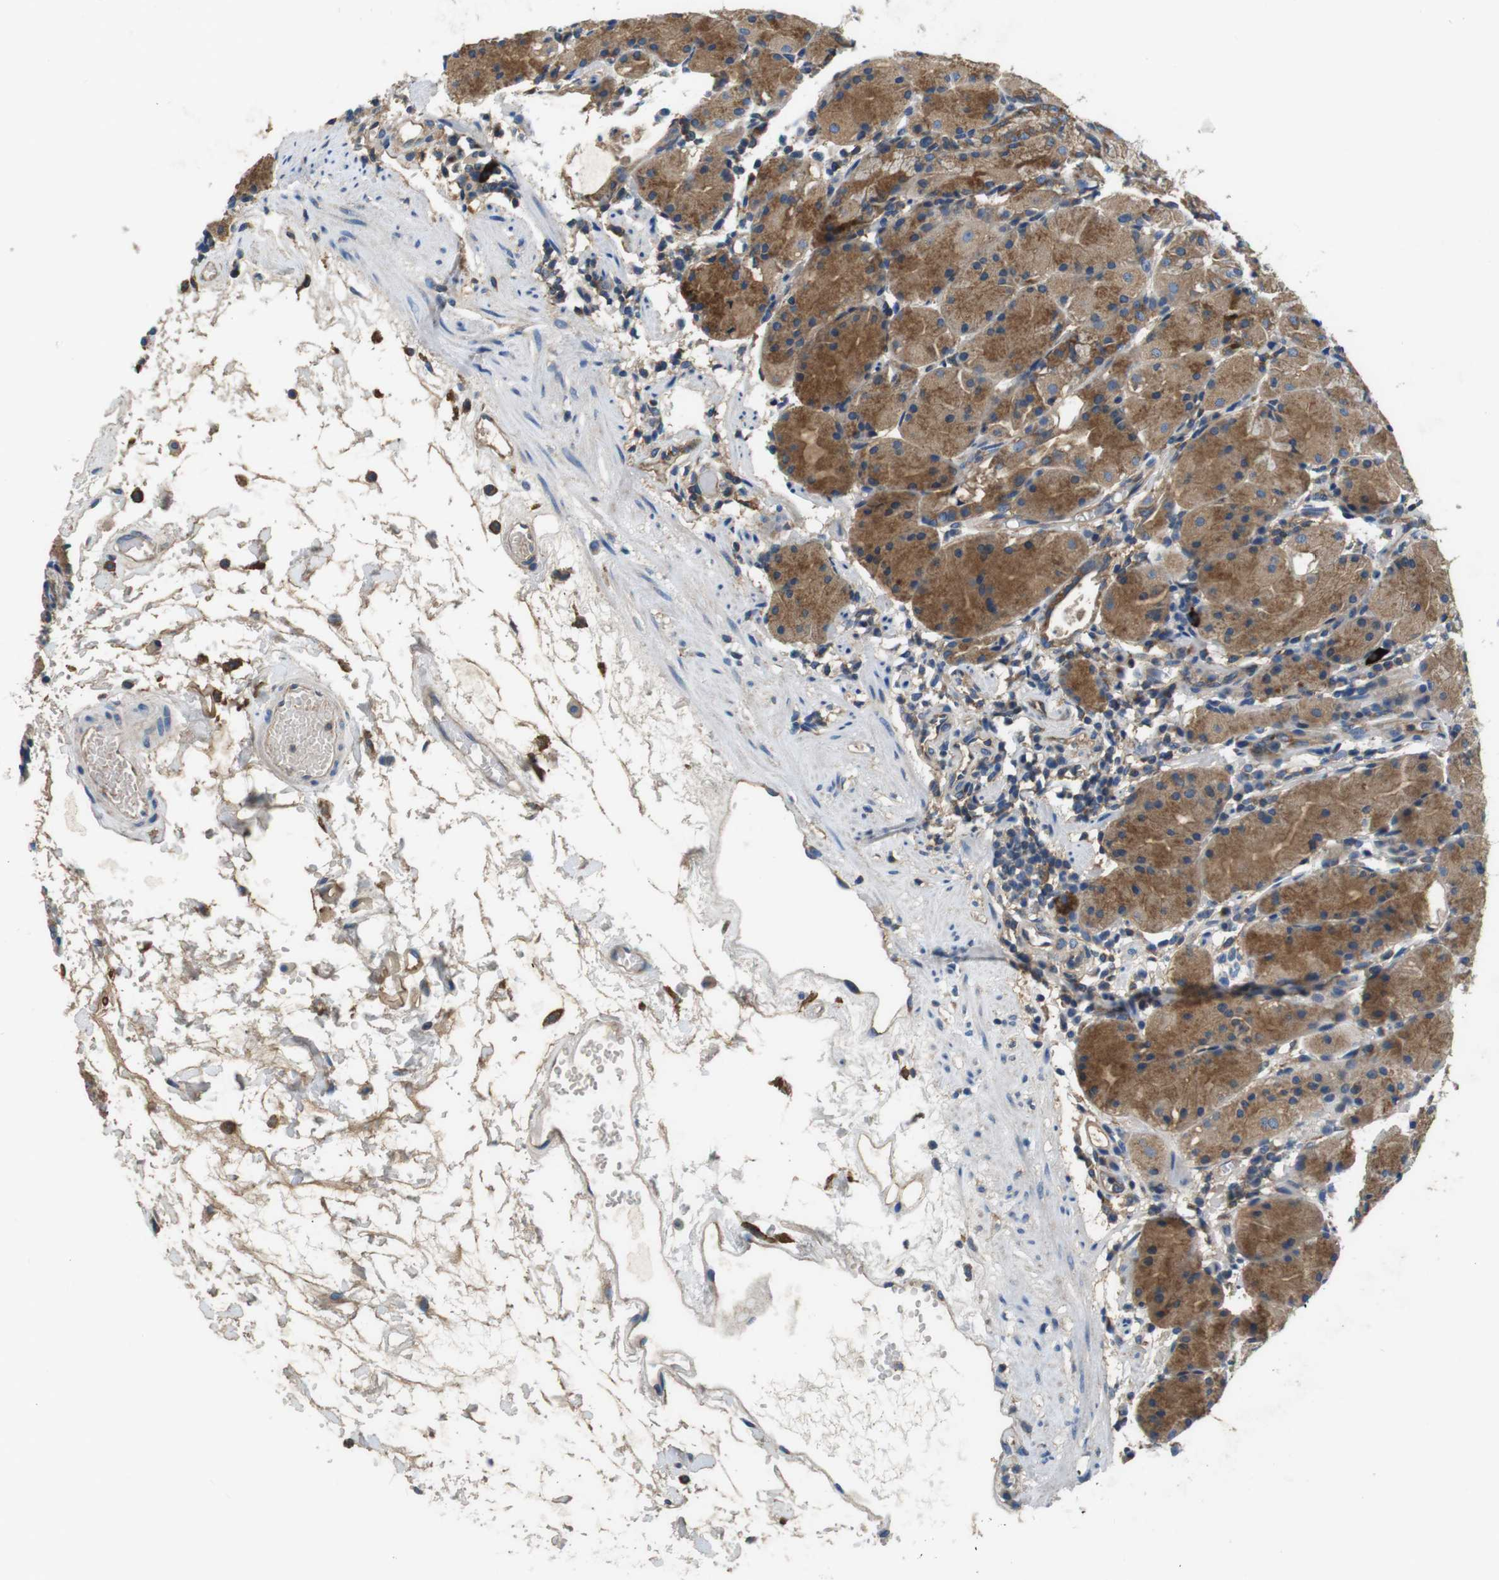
{"staining": {"intensity": "strong", "quantity": ">75%", "location": "cytoplasmic/membranous"}, "tissue": "stomach", "cell_type": "Glandular cells", "image_type": "normal", "snomed": [{"axis": "morphology", "description": "Normal tissue, NOS"}, {"axis": "topography", "description": "Stomach"}, {"axis": "topography", "description": "Stomach, lower"}], "caption": "This photomicrograph demonstrates unremarkable stomach stained with immunohistochemistry (IHC) to label a protein in brown. The cytoplasmic/membranous of glandular cells show strong positivity for the protein. Nuclei are counter-stained blue.", "gene": "DENND4C", "patient": {"sex": "female", "age": 75}}